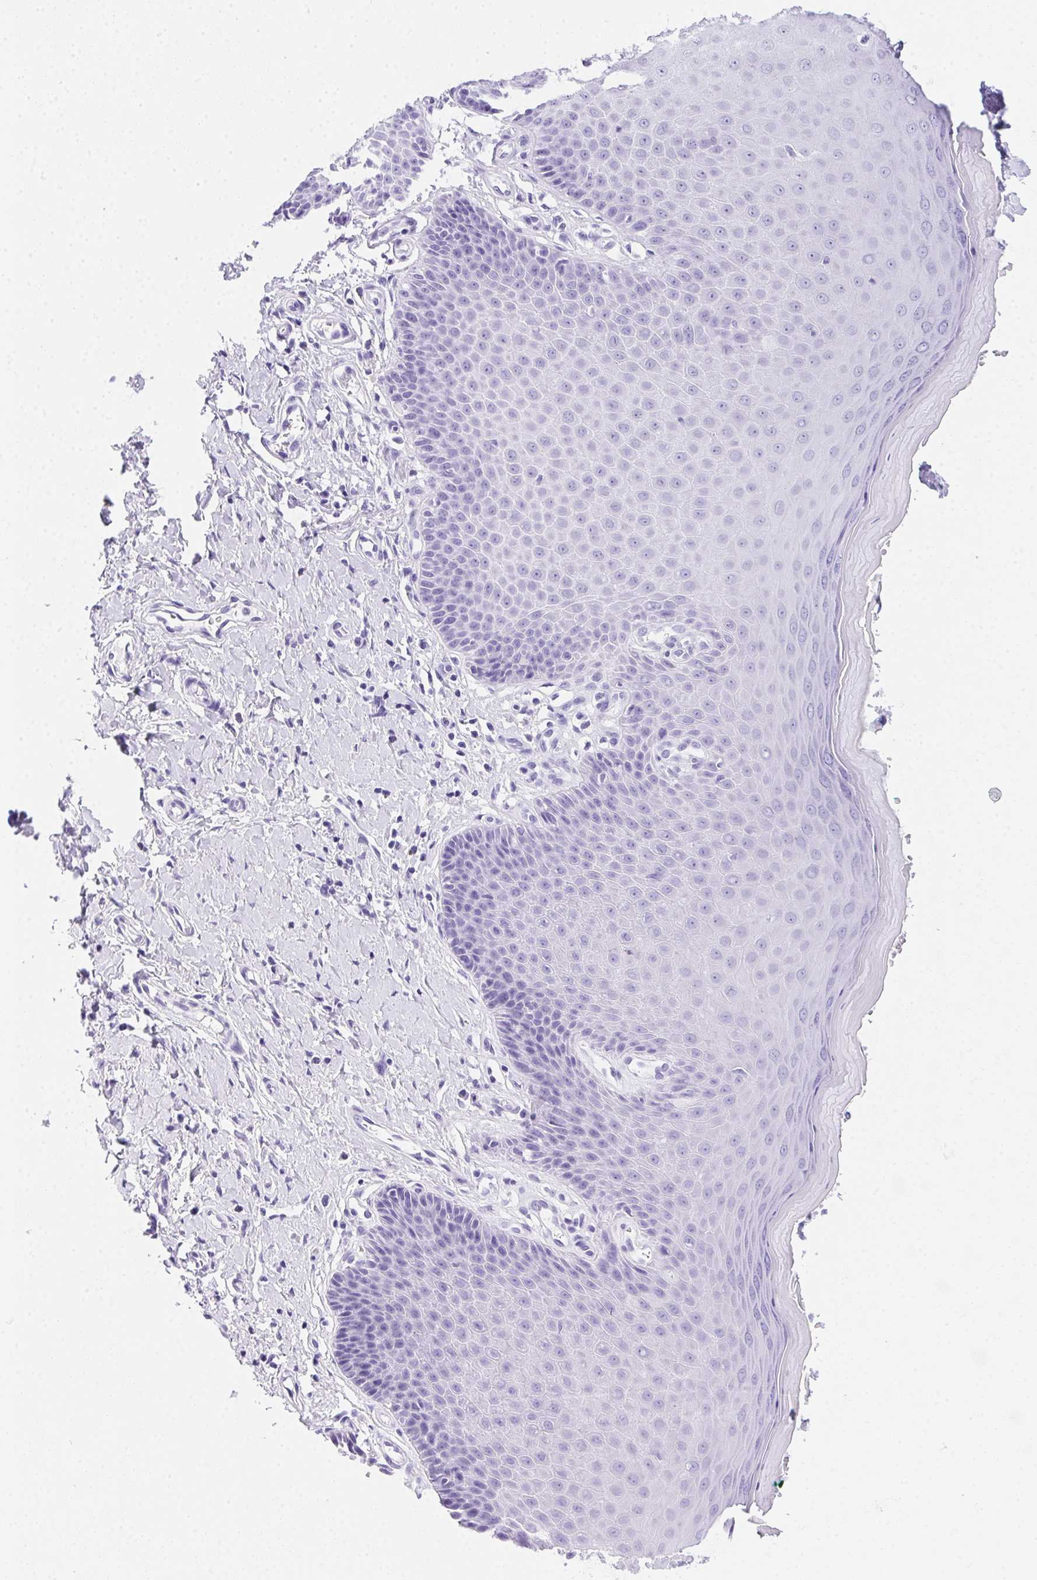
{"staining": {"intensity": "negative", "quantity": "none", "location": "none"}, "tissue": "vagina", "cell_type": "Squamous epithelial cells", "image_type": "normal", "snomed": [{"axis": "morphology", "description": "Normal tissue, NOS"}, {"axis": "topography", "description": "Vagina"}], "caption": "The micrograph exhibits no significant staining in squamous epithelial cells of vagina. (DAB (3,3'-diaminobenzidine) immunohistochemistry (IHC), high magnification).", "gene": "SPACA5B", "patient": {"sex": "female", "age": 83}}